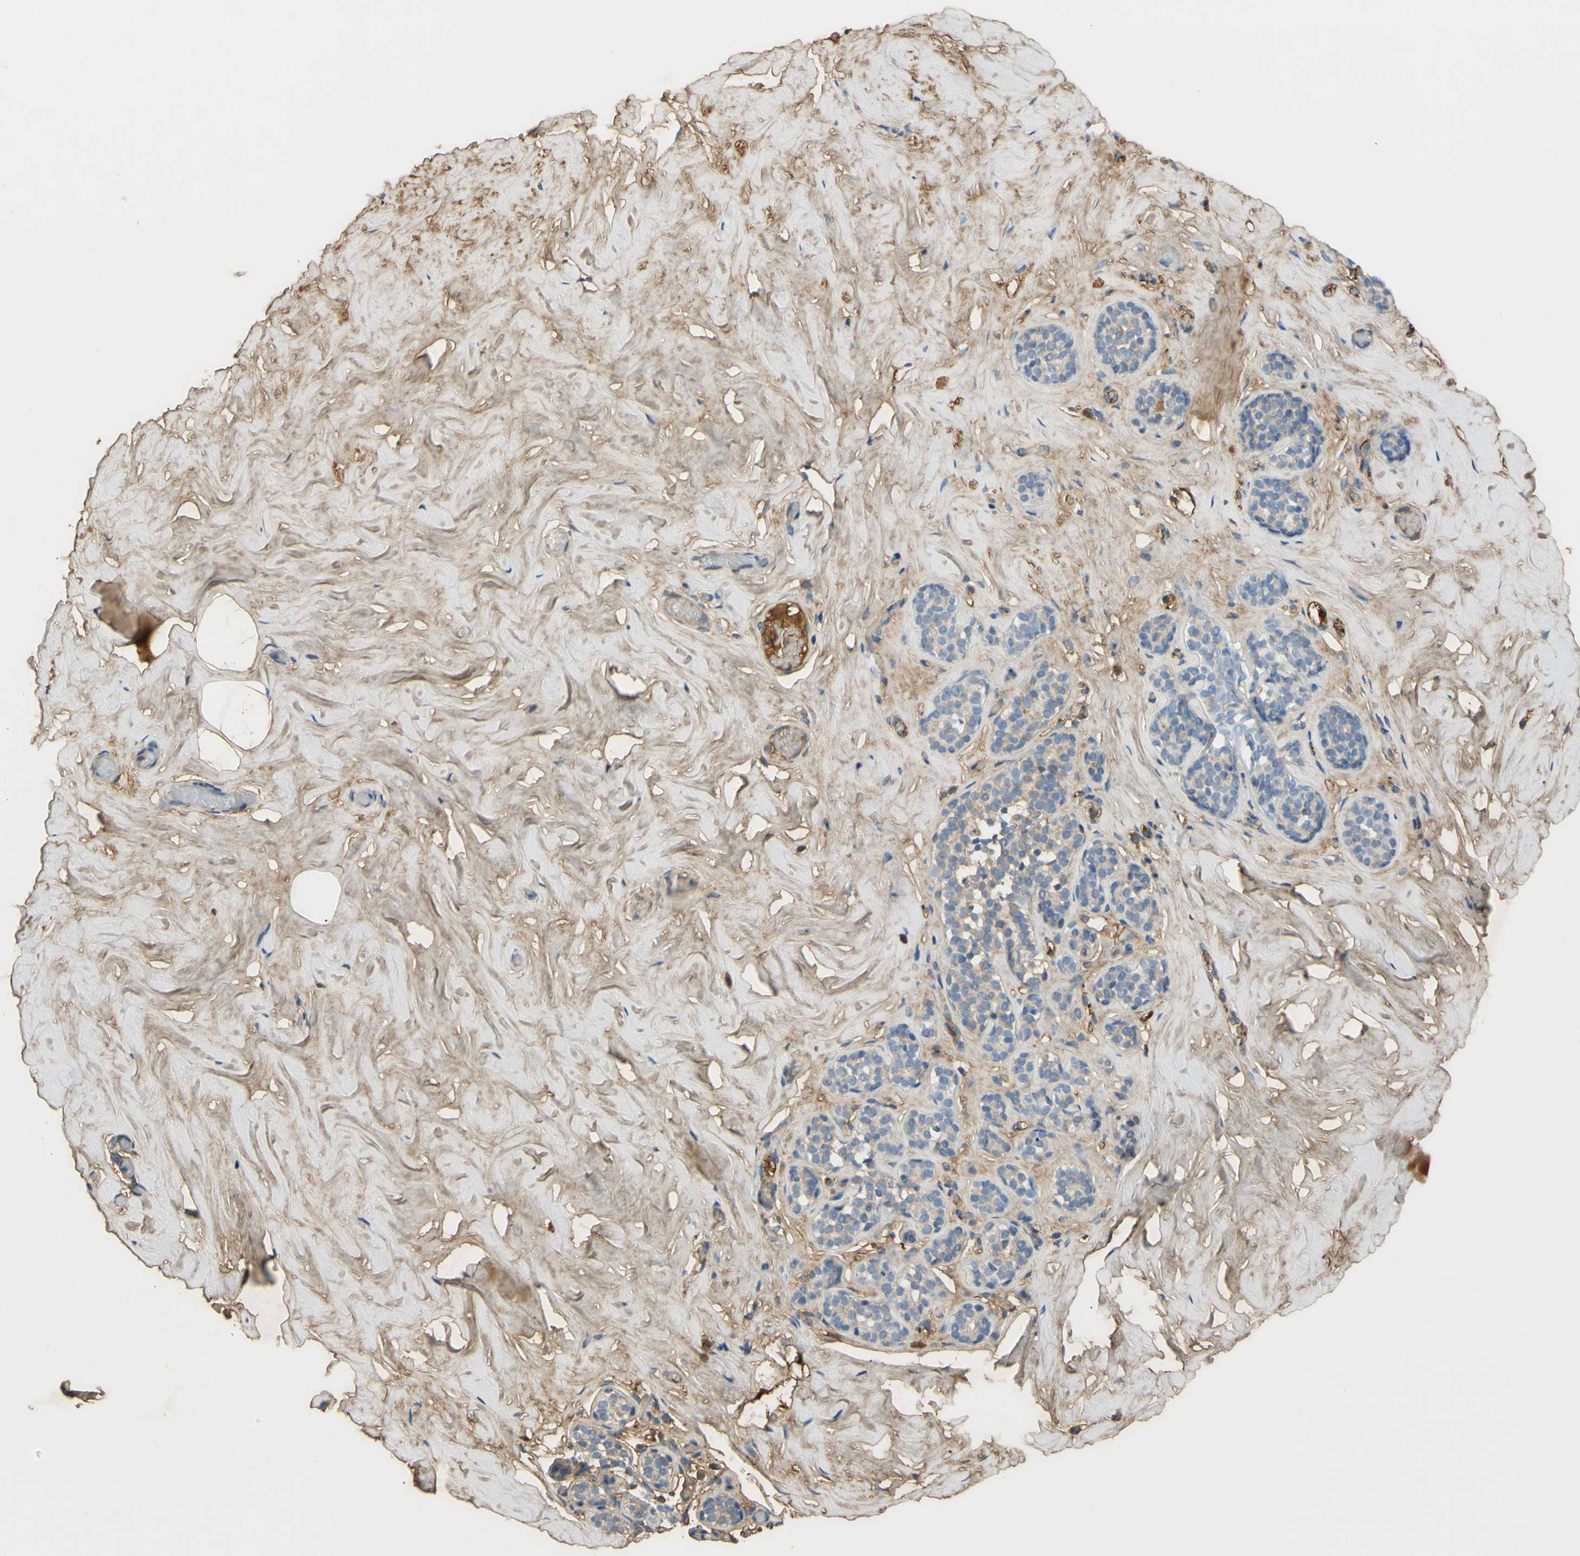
{"staining": {"intensity": "moderate", "quantity": ">75%", "location": "cytoplasmic/membranous"}, "tissue": "breast", "cell_type": "Adipocytes", "image_type": "normal", "snomed": [{"axis": "morphology", "description": "Normal tissue, NOS"}, {"axis": "topography", "description": "Breast"}], "caption": "This is an image of immunohistochemistry (IHC) staining of unremarkable breast, which shows moderate staining in the cytoplasmic/membranous of adipocytes.", "gene": "TIMP2", "patient": {"sex": "female", "age": 75}}